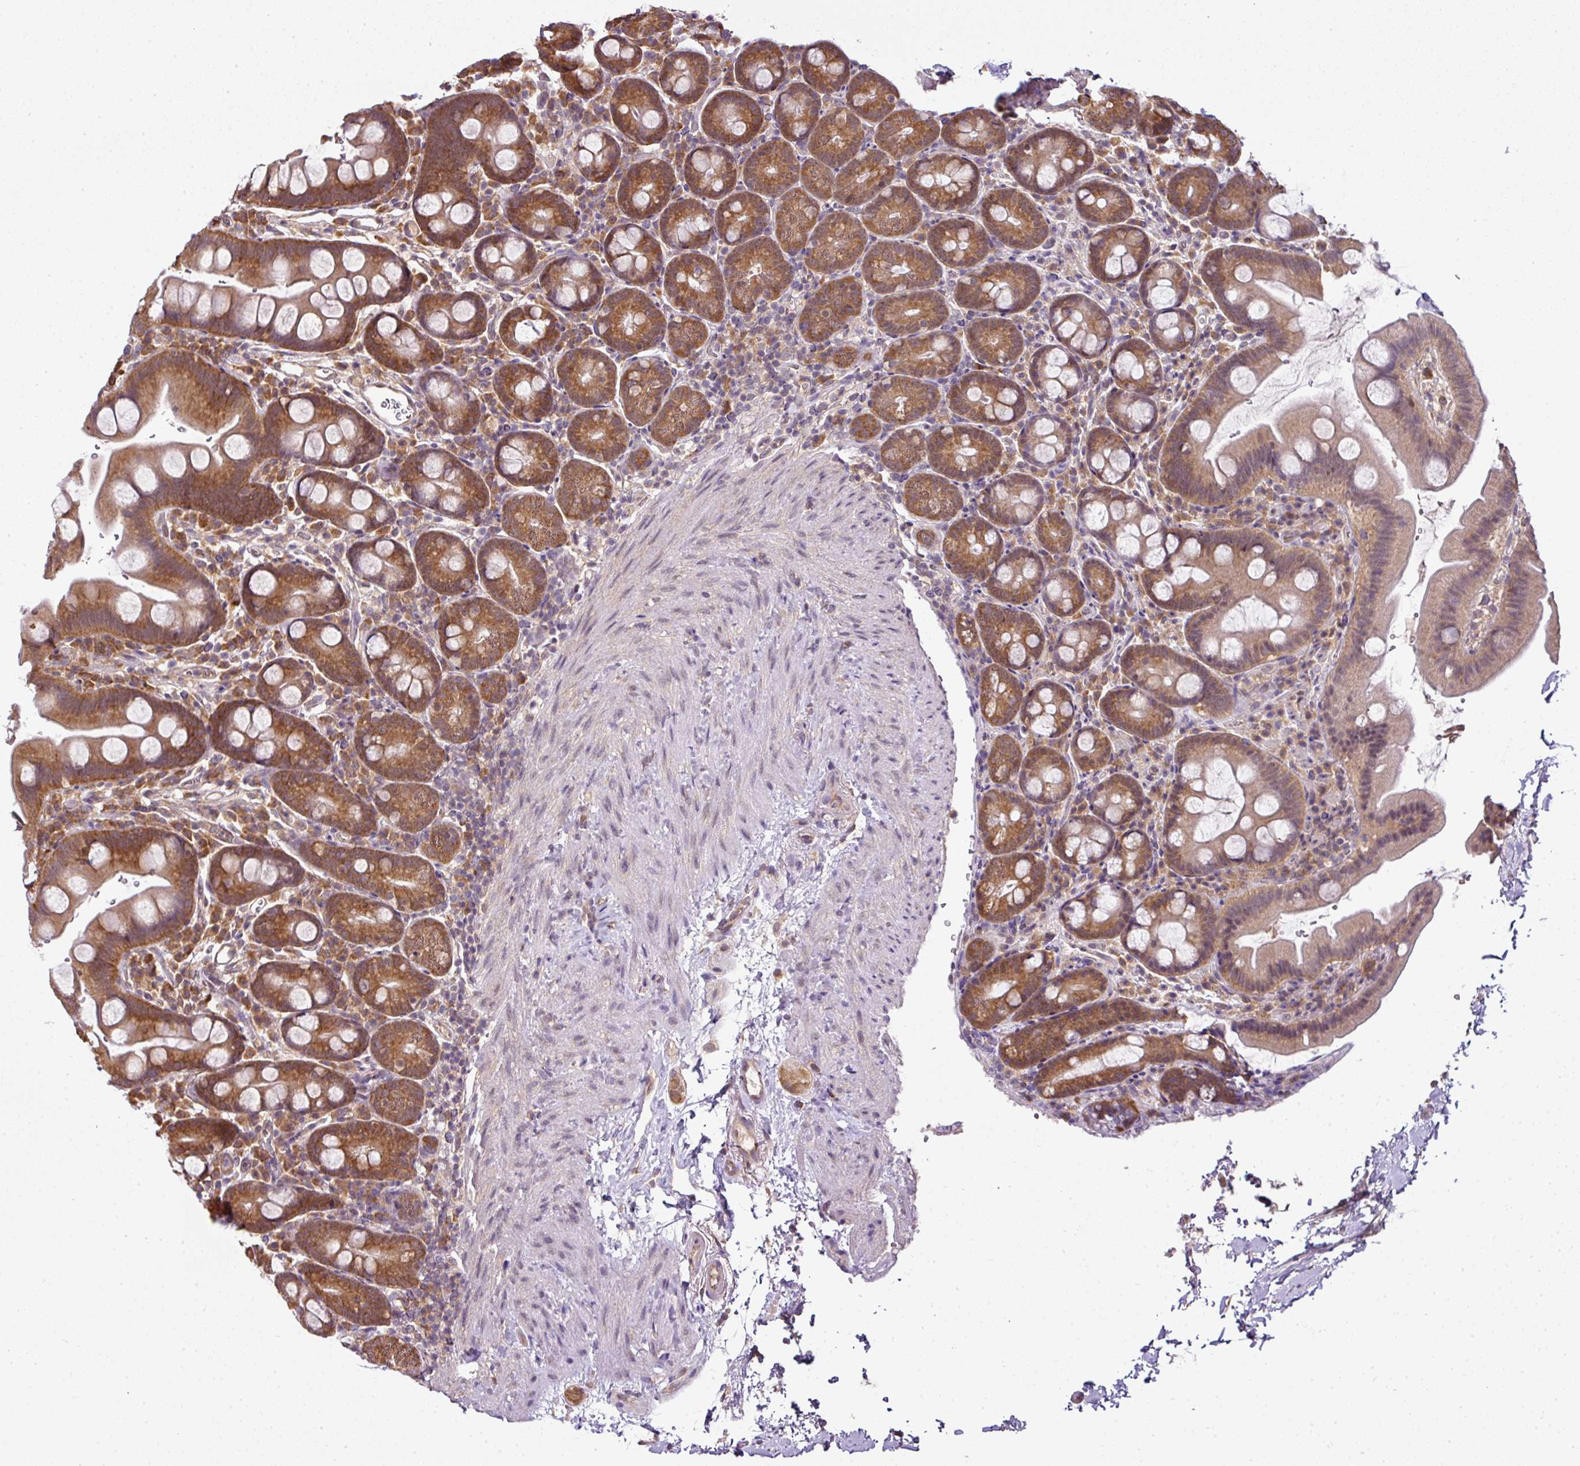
{"staining": {"intensity": "strong", "quantity": ">75%", "location": "cytoplasmic/membranous"}, "tissue": "small intestine", "cell_type": "Glandular cells", "image_type": "normal", "snomed": [{"axis": "morphology", "description": "Normal tissue, NOS"}, {"axis": "topography", "description": "Small intestine"}], "caption": "DAB (3,3'-diaminobenzidine) immunohistochemical staining of benign human small intestine displays strong cytoplasmic/membranous protein staining in approximately >75% of glandular cells. The staining is performed using DAB (3,3'-diaminobenzidine) brown chromogen to label protein expression. The nuclei are counter-stained blue using hematoxylin.", "gene": "RBM14", "patient": {"sex": "female", "age": 68}}